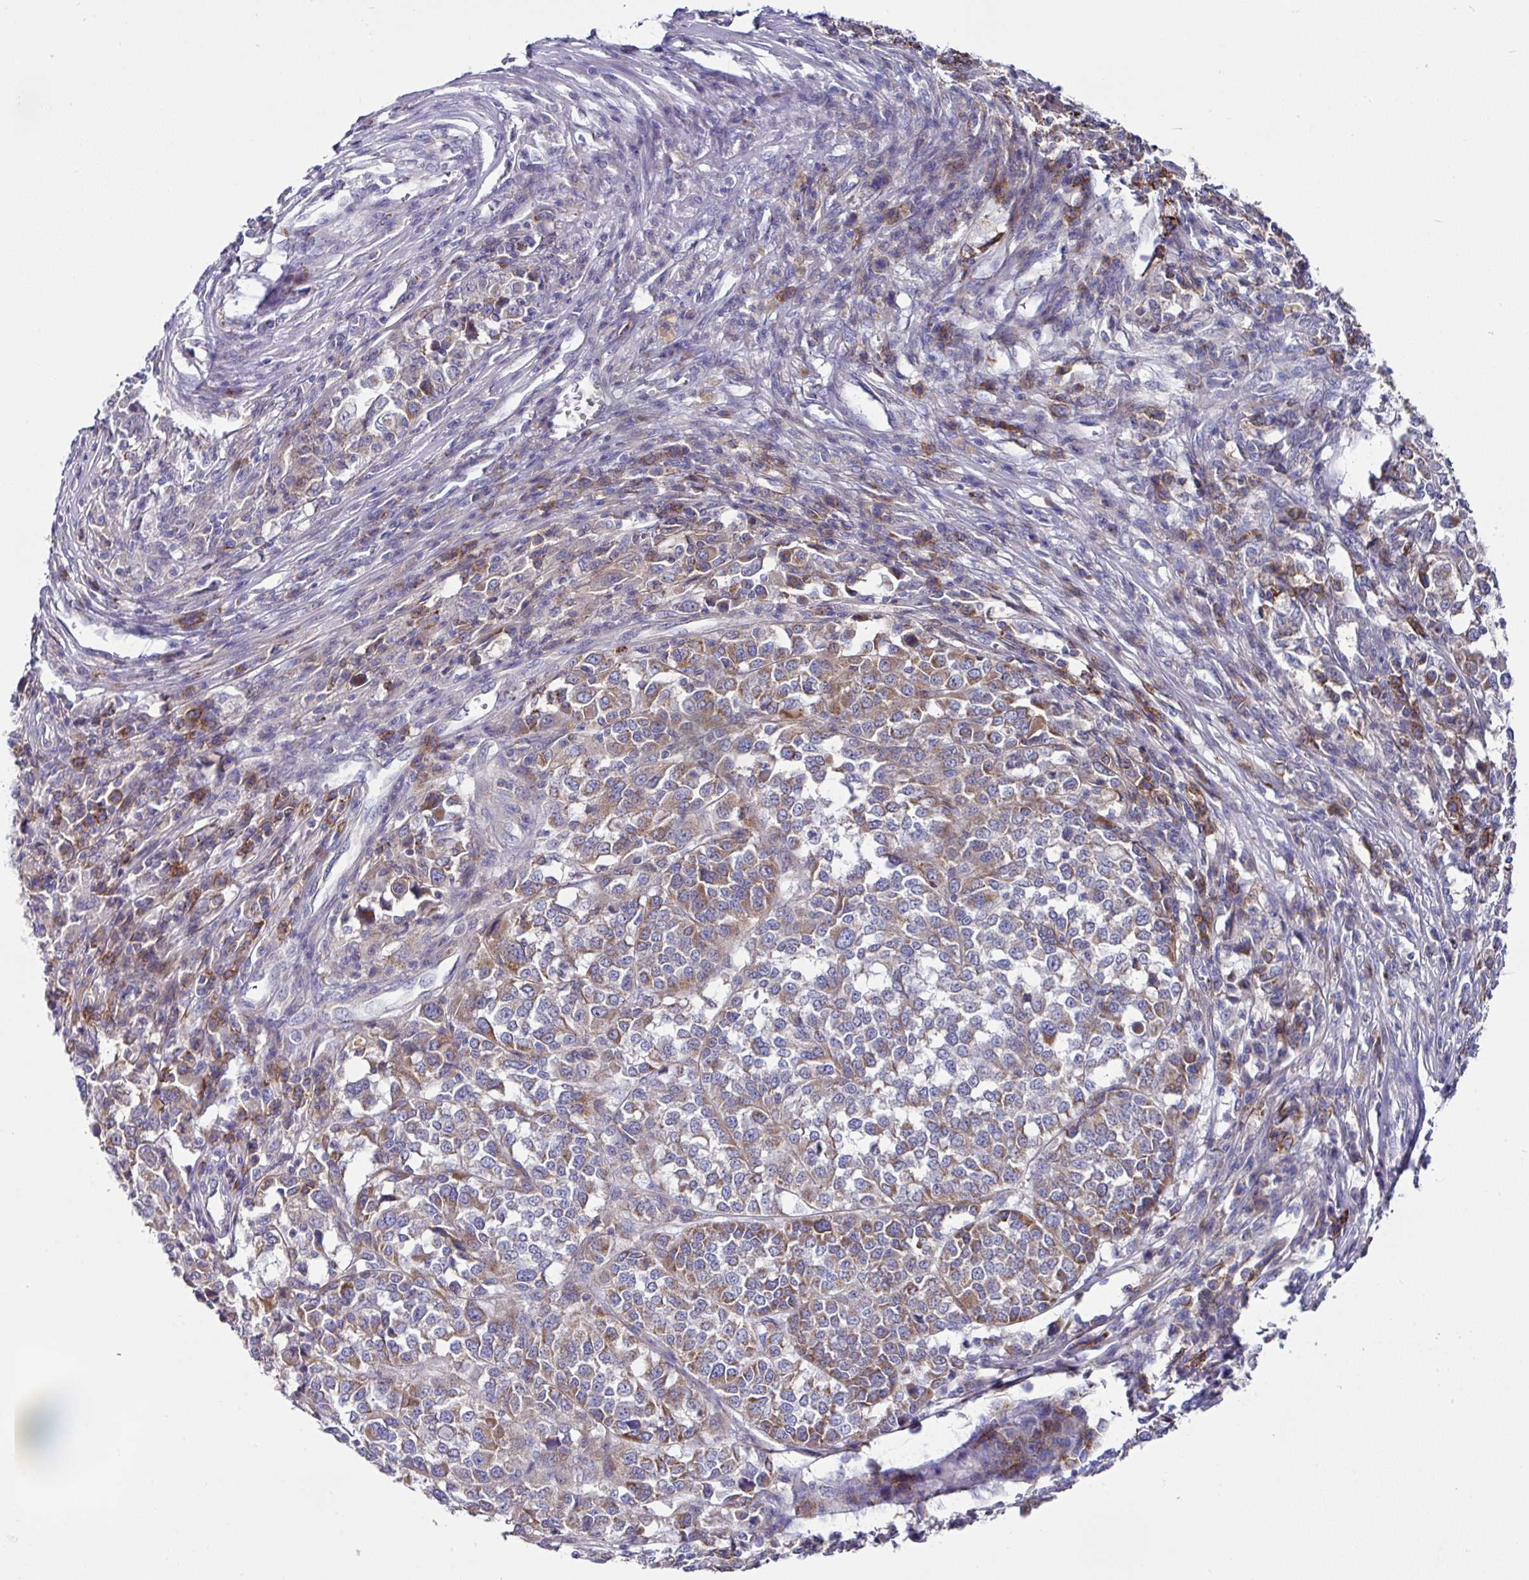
{"staining": {"intensity": "moderate", "quantity": "25%-75%", "location": "cytoplasmic/membranous"}, "tissue": "melanoma", "cell_type": "Tumor cells", "image_type": "cancer", "snomed": [{"axis": "morphology", "description": "Malignant melanoma, Metastatic site"}, {"axis": "topography", "description": "Lymph node"}], "caption": "Immunohistochemical staining of human melanoma demonstrates medium levels of moderate cytoplasmic/membranous protein staining in about 25%-75% of tumor cells. (IHC, brightfield microscopy, high magnification).", "gene": "CLDN1", "patient": {"sex": "male", "age": 44}}